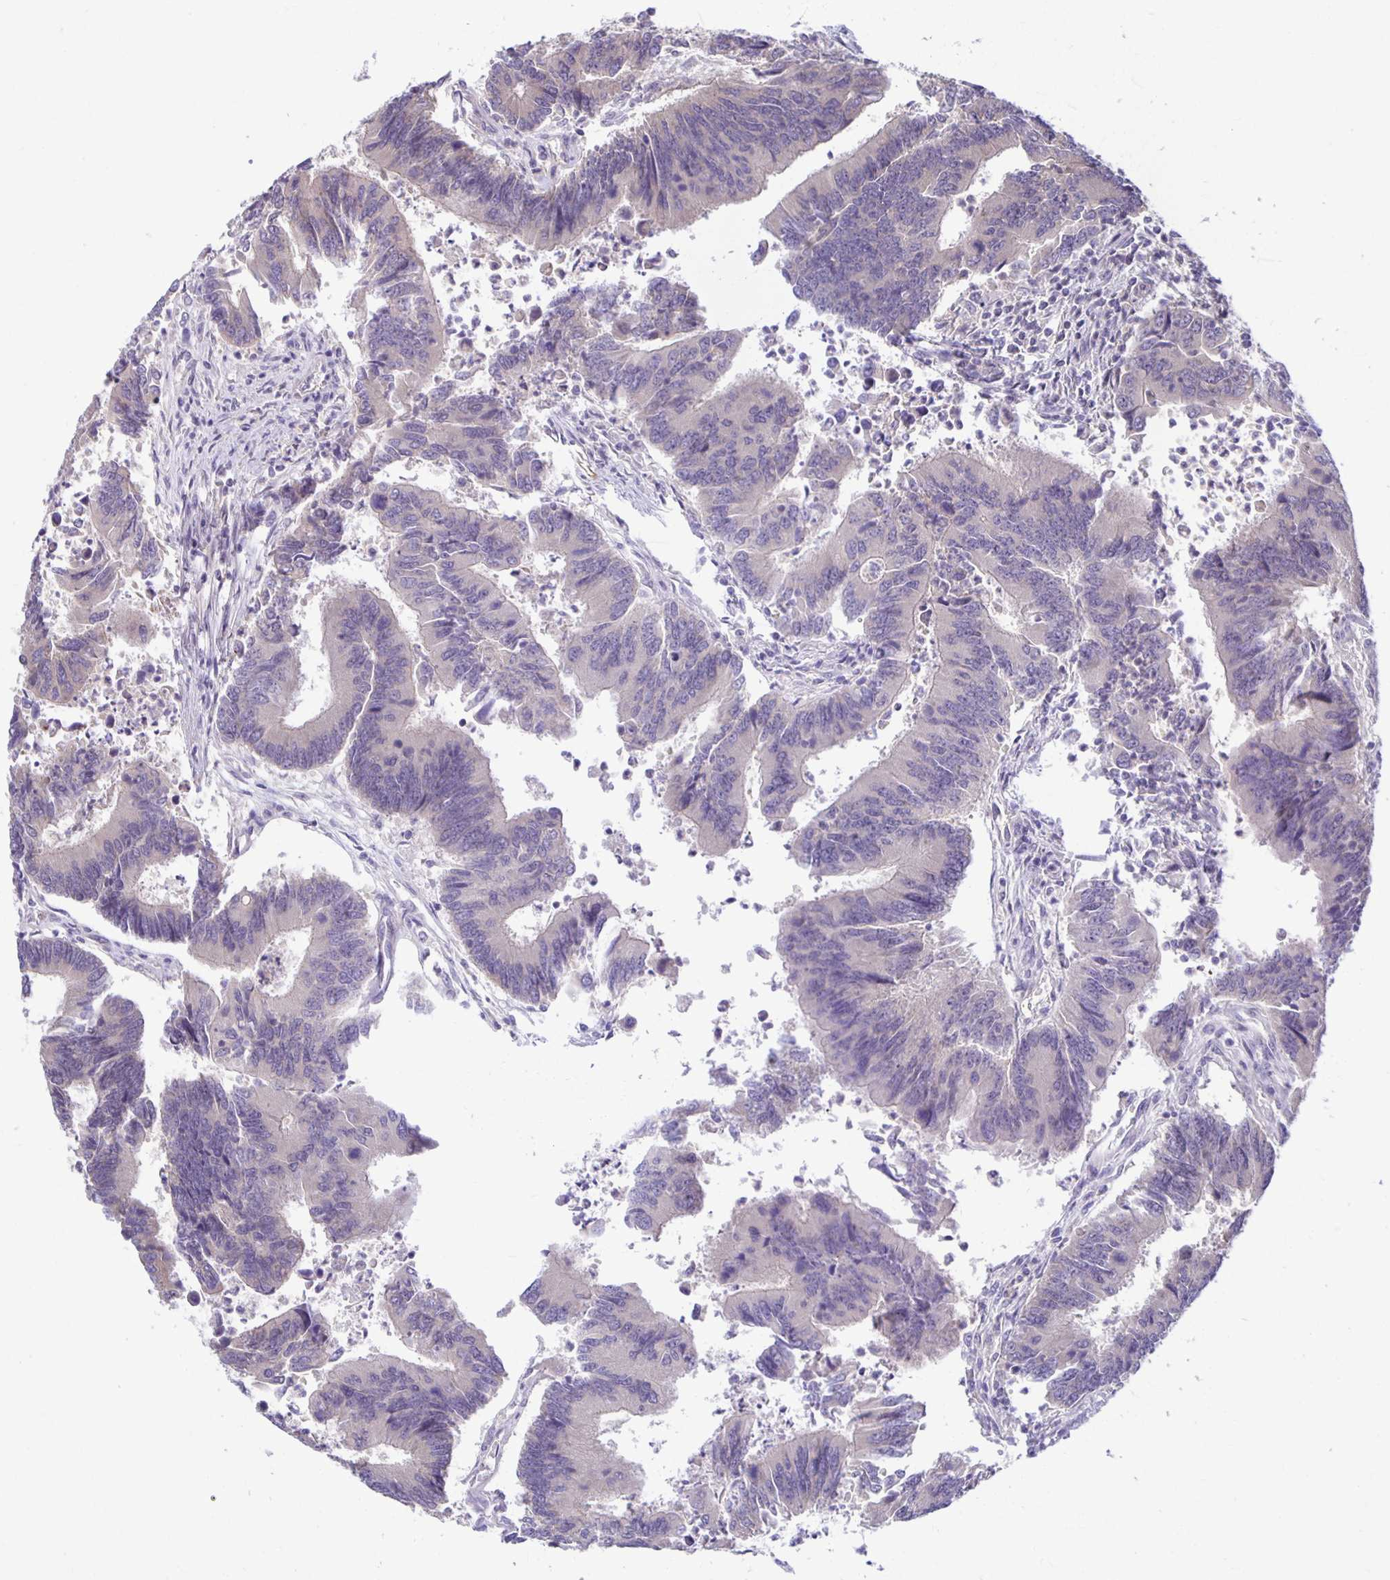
{"staining": {"intensity": "negative", "quantity": "none", "location": "none"}, "tissue": "colorectal cancer", "cell_type": "Tumor cells", "image_type": "cancer", "snomed": [{"axis": "morphology", "description": "Adenocarcinoma, NOS"}, {"axis": "topography", "description": "Colon"}], "caption": "Adenocarcinoma (colorectal) stained for a protein using IHC shows no staining tumor cells.", "gene": "MIEN1", "patient": {"sex": "female", "age": 67}}